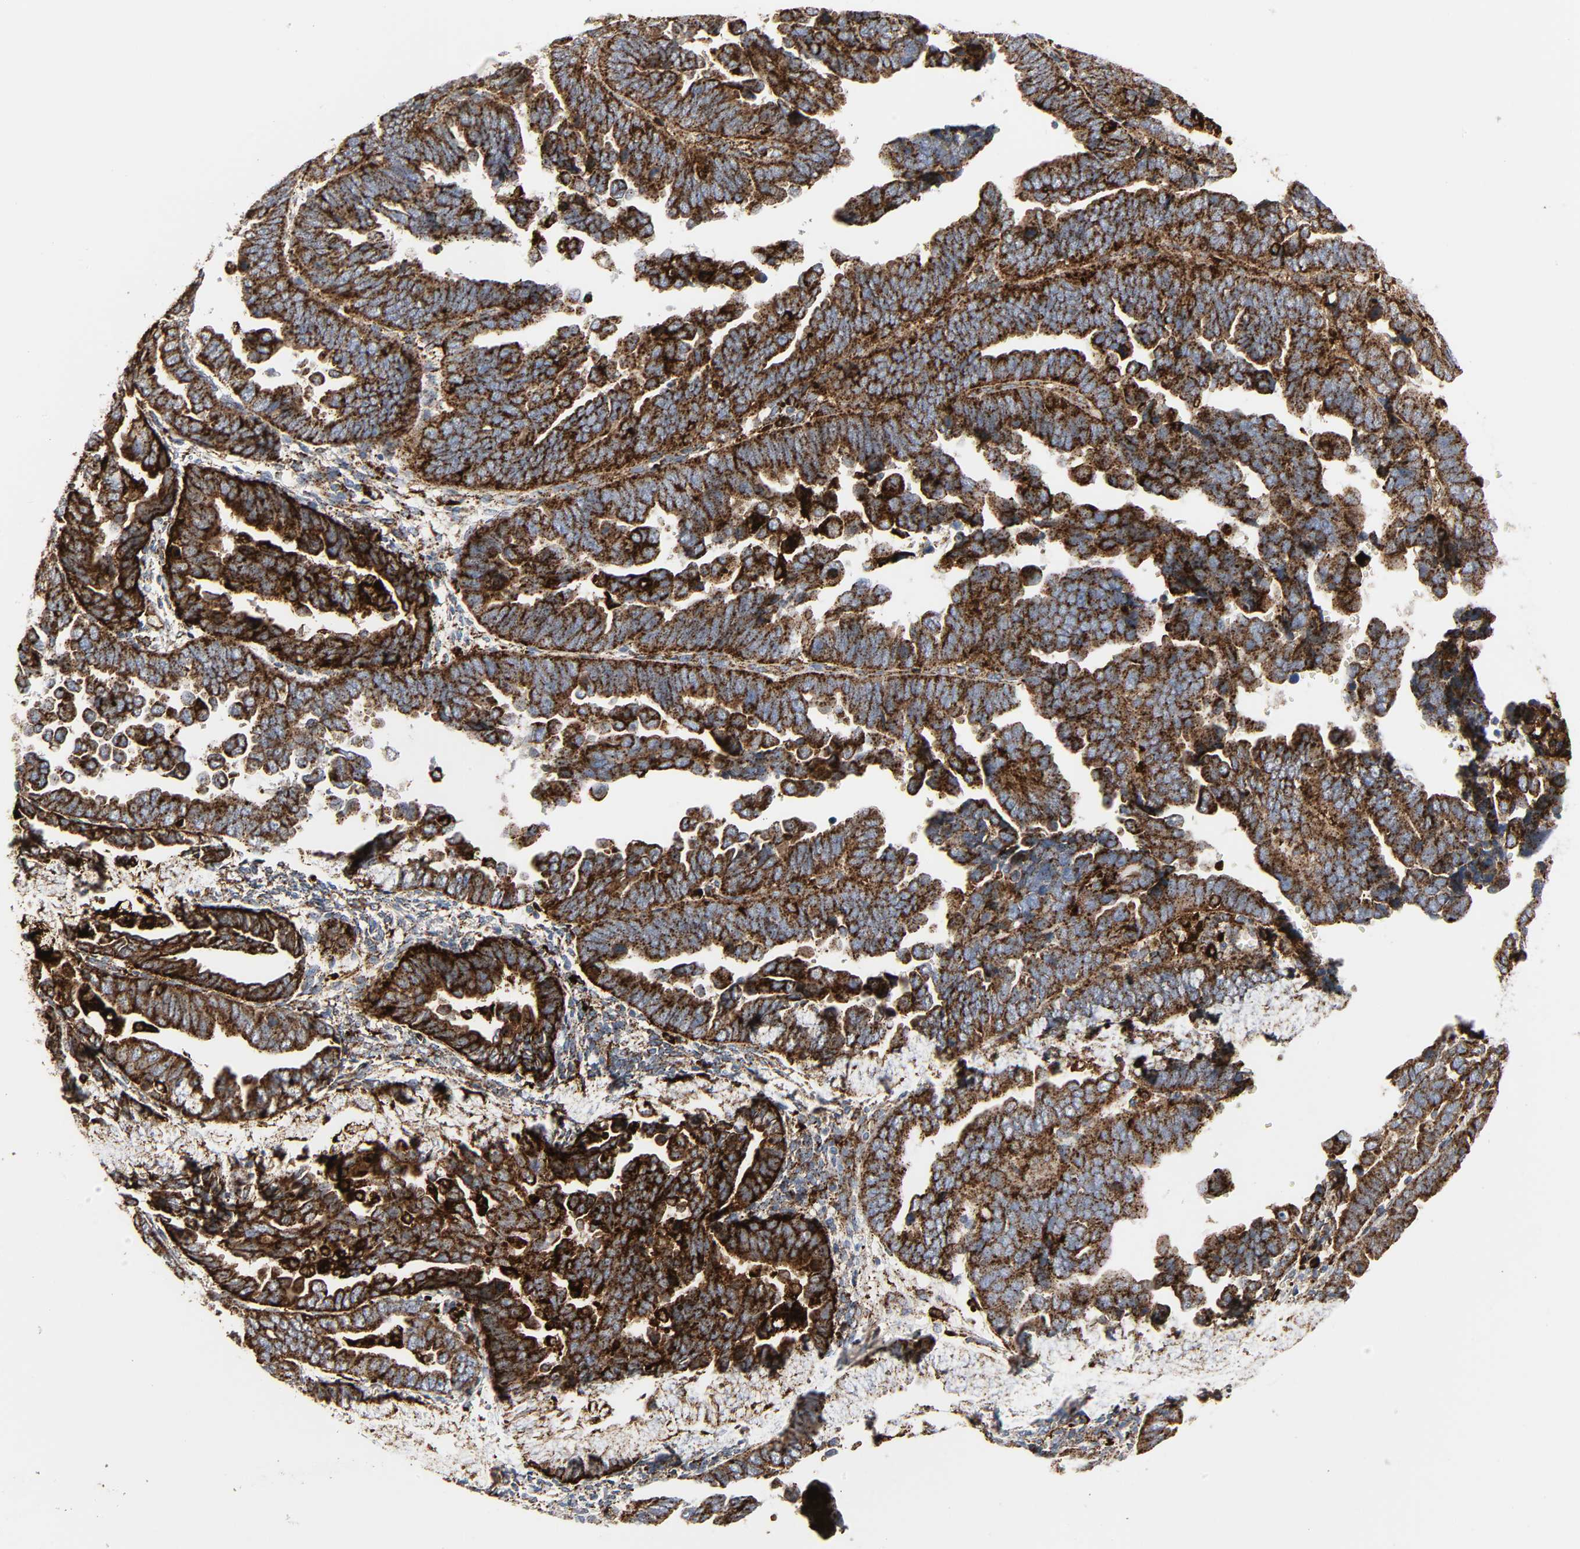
{"staining": {"intensity": "strong", "quantity": ">75%", "location": "cytoplasmic/membranous"}, "tissue": "endometrial cancer", "cell_type": "Tumor cells", "image_type": "cancer", "snomed": [{"axis": "morphology", "description": "Adenocarcinoma, NOS"}, {"axis": "topography", "description": "Endometrium"}], "caption": "Immunohistochemistry photomicrograph of human adenocarcinoma (endometrial) stained for a protein (brown), which shows high levels of strong cytoplasmic/membranous staining in approximately >75% of tumor cells.", "gene": "PSAP", "patient": {"sex": "female", "age": 75}}